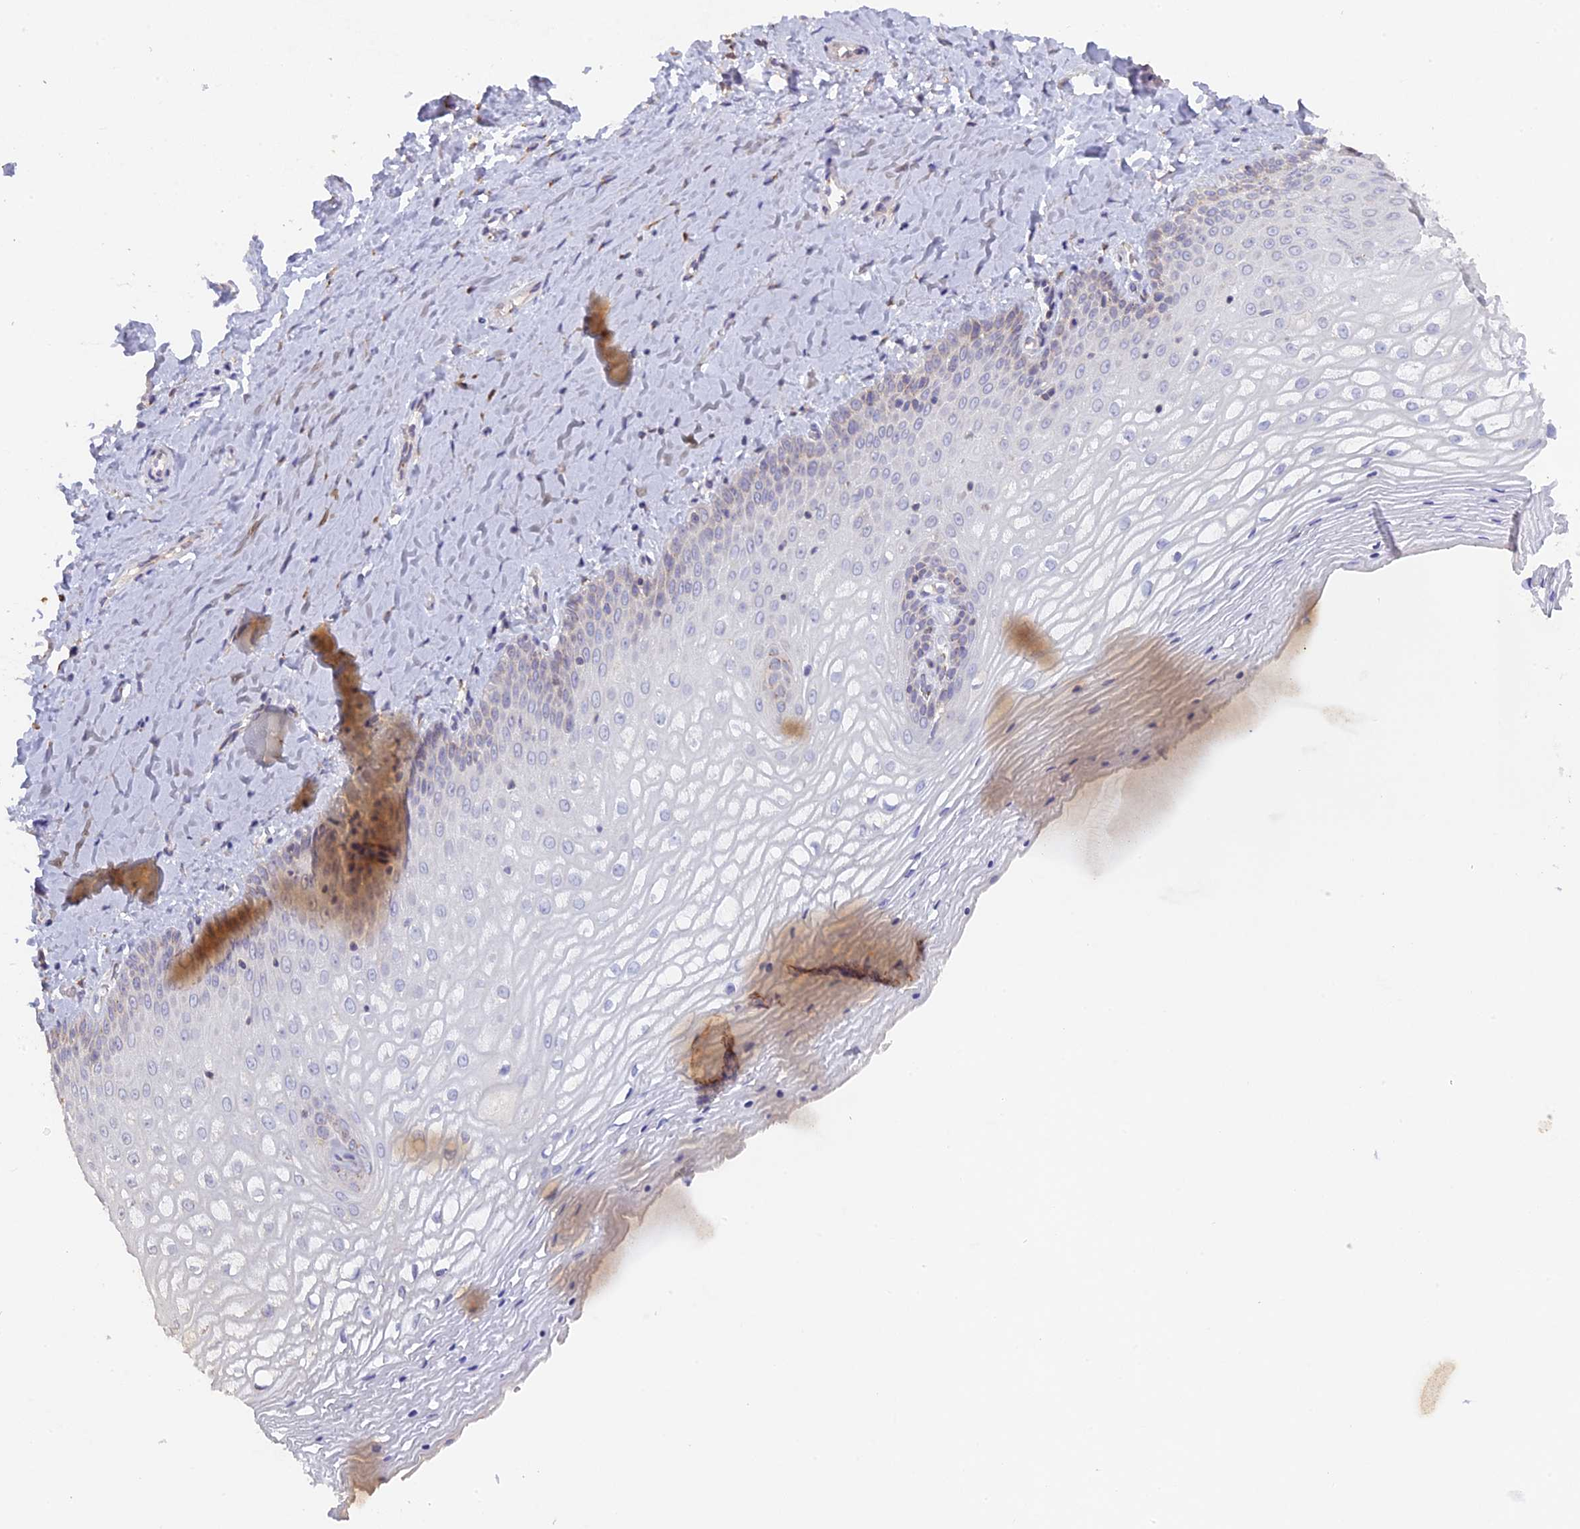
{"staining": {"intensity": "moderate", "quantity": "<25%", "location": "cytoplasmic/membranous"}, "tissue": "vagina", "cell_type": "Squamous epithelial cells", "image_type": "normal", "snomed": [{"axis": "morphology", "description": "Normal tissue, NOS"}, {"axis": "topography", "description": "Vagina"}], "caption": "DAB immunohistochemical staining of benign human vagina exhibits moderate cytoplasmic/membranous protein expression in approximately <25% of squamous epithelial cells. (DAB (3,3'-diaminobenzidine) IHC, brown staining for protein, blue staining for nuclei).", "gene": "SNX17", "patient": {"sex": "female", "age": 65}}